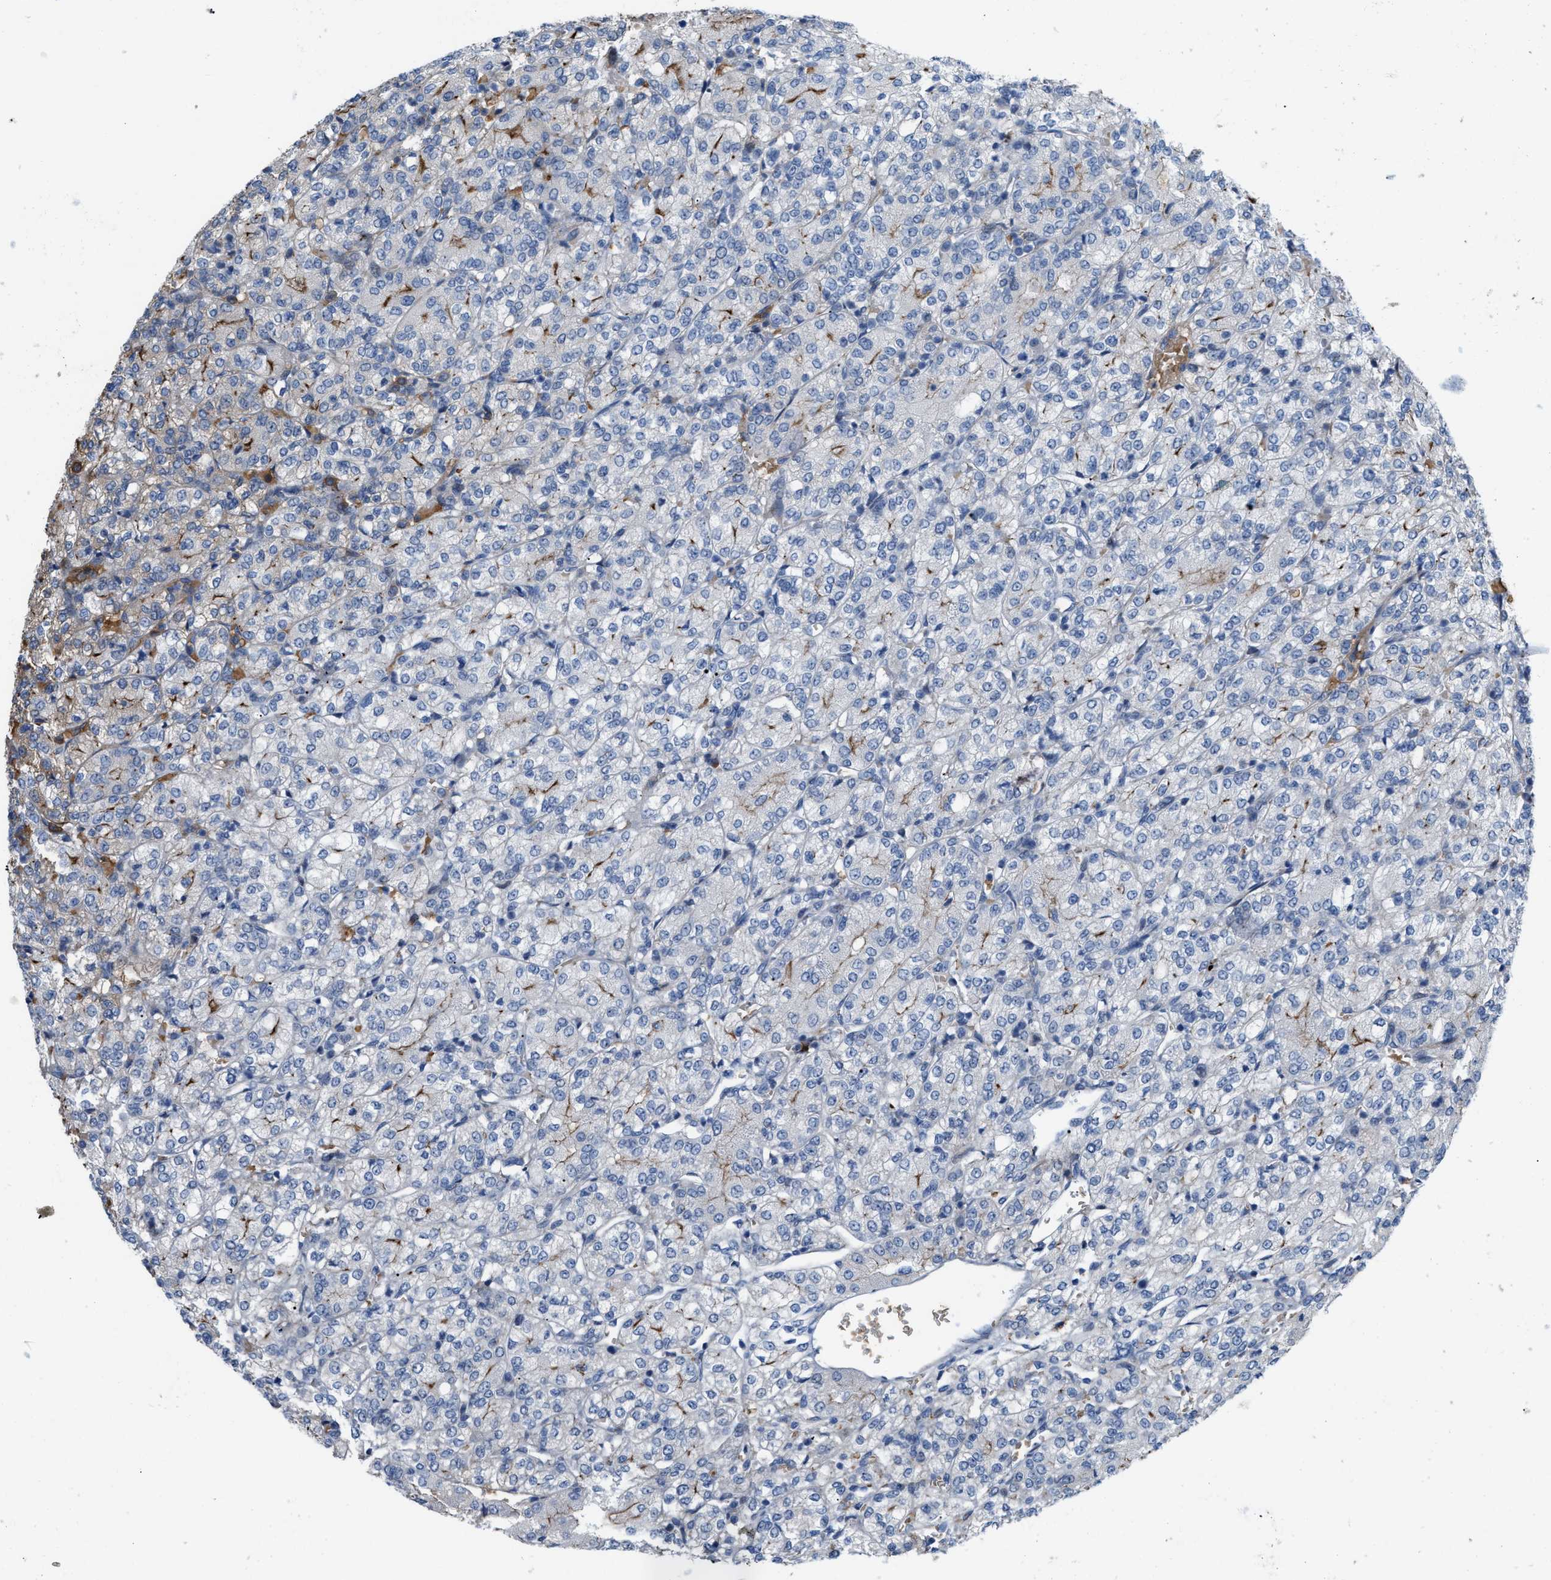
{"staining": {"intensity": "negative", "quantity": "none", "location": "none"}, "tissue": "renal cancer", "cell_type": "Tumor cells", "image_type": "cancer", "snomed": [{"axis": "morphology", "description": "Adenocarcinoma, NOS"}, {"axis": "topography", "description": "Kidney"}], "caption": "IHC micrograph of neoplastic tissue: human renal cancer stained with DAB demonstrates no significant protein expression in tumor cells.", "gene": "POLR1F", "patient": {"sex": "male", "age": 77}}